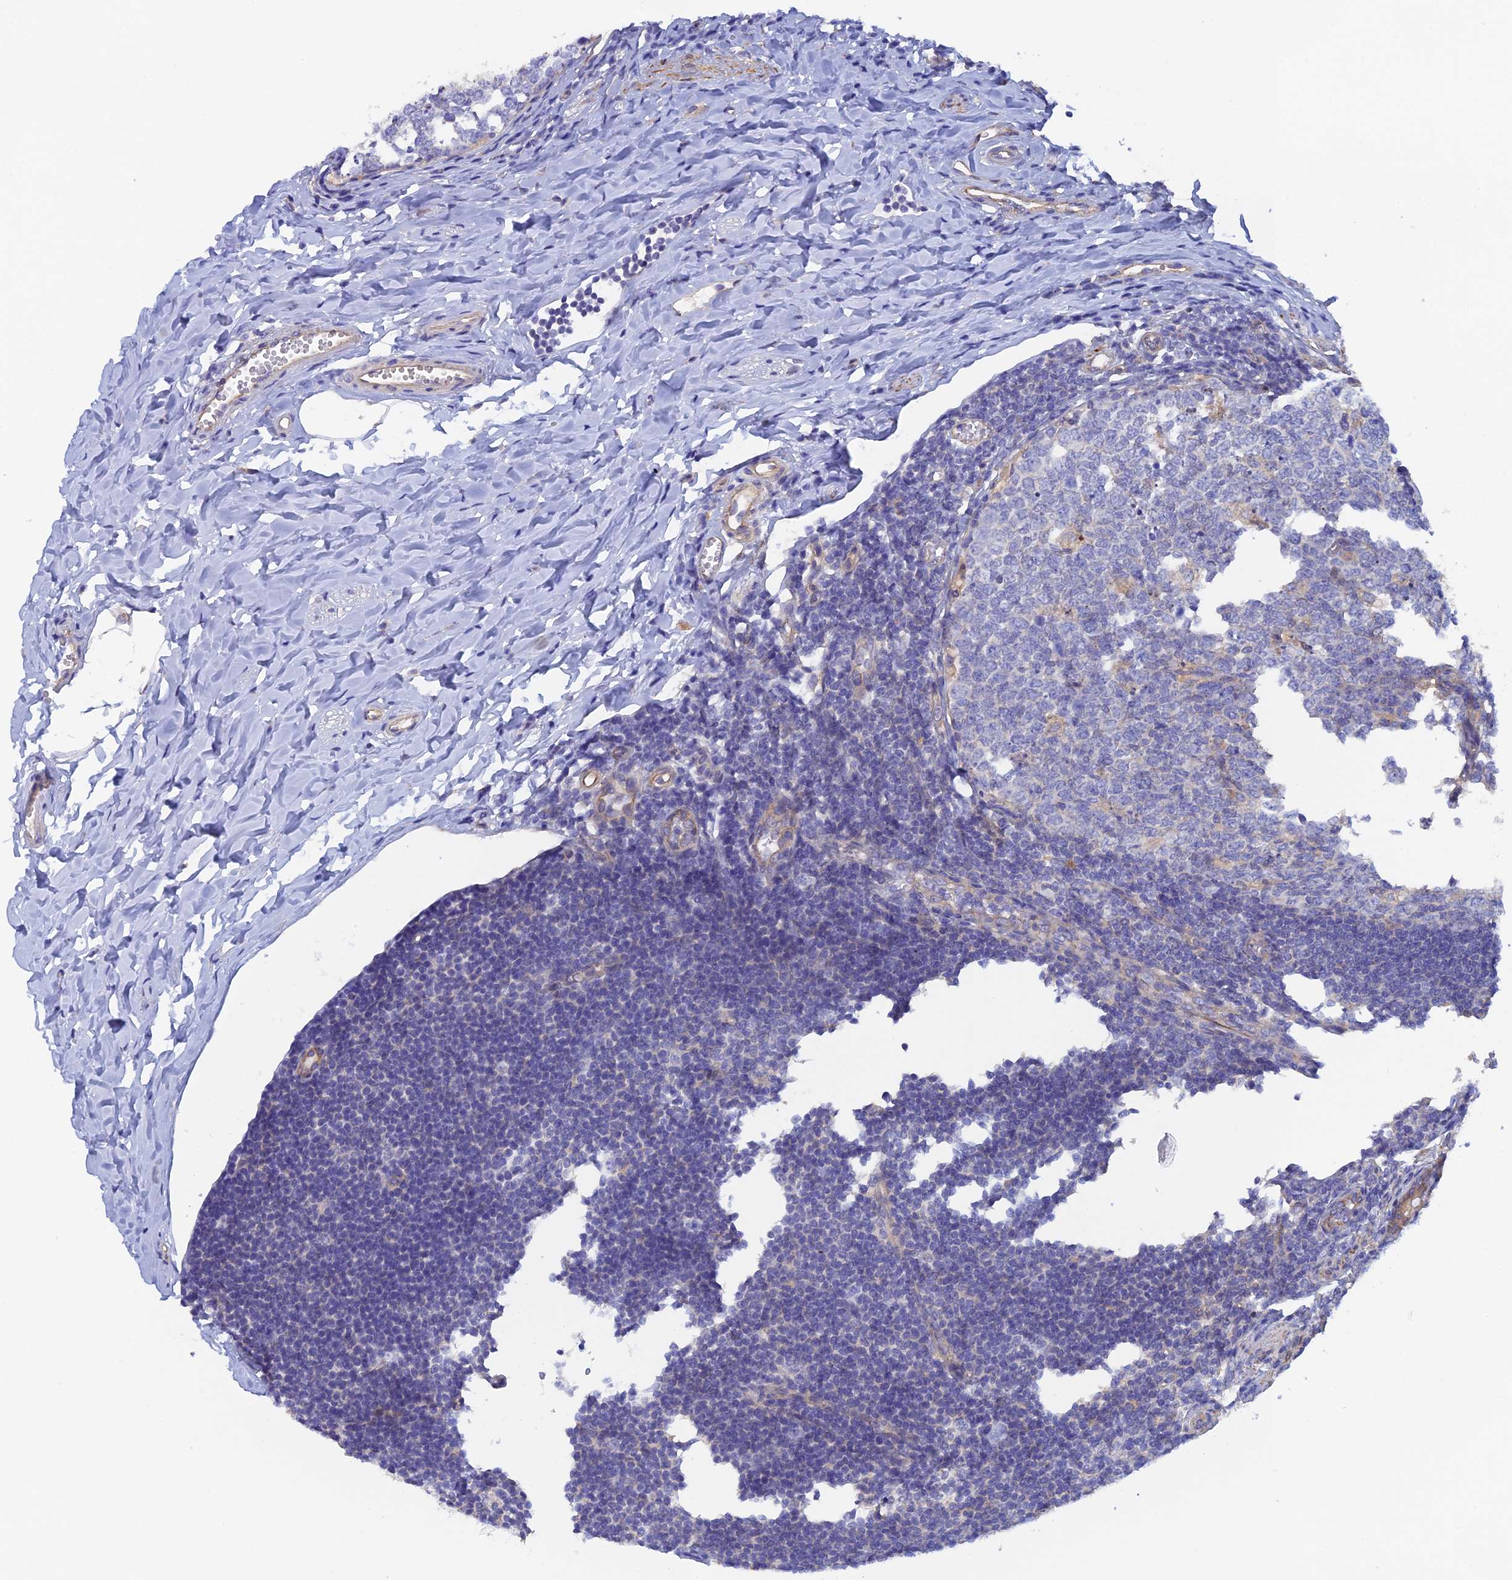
{"staining": {"intensity": "moderate", "quantity": ">75%", "location": "cytoplasmic/membranous"}, "tissue": "appendix", "cell_type": "Glandular cells", "image_type": "normal", "snomed": [{"axis": "morphology", "description": "Normal tissue, NOS"}, {"axis": "topography", "description": "Appendix"}], "caption": "IHC photomicrograph of unremarkable human appendix stained for a protein (brown), which shows medium levels of moderate cytoplasmic/membranous positivity in about >75% of glandular cells.", "gene": "FZR1", "patient": {"sex": "male", "age": 14}}